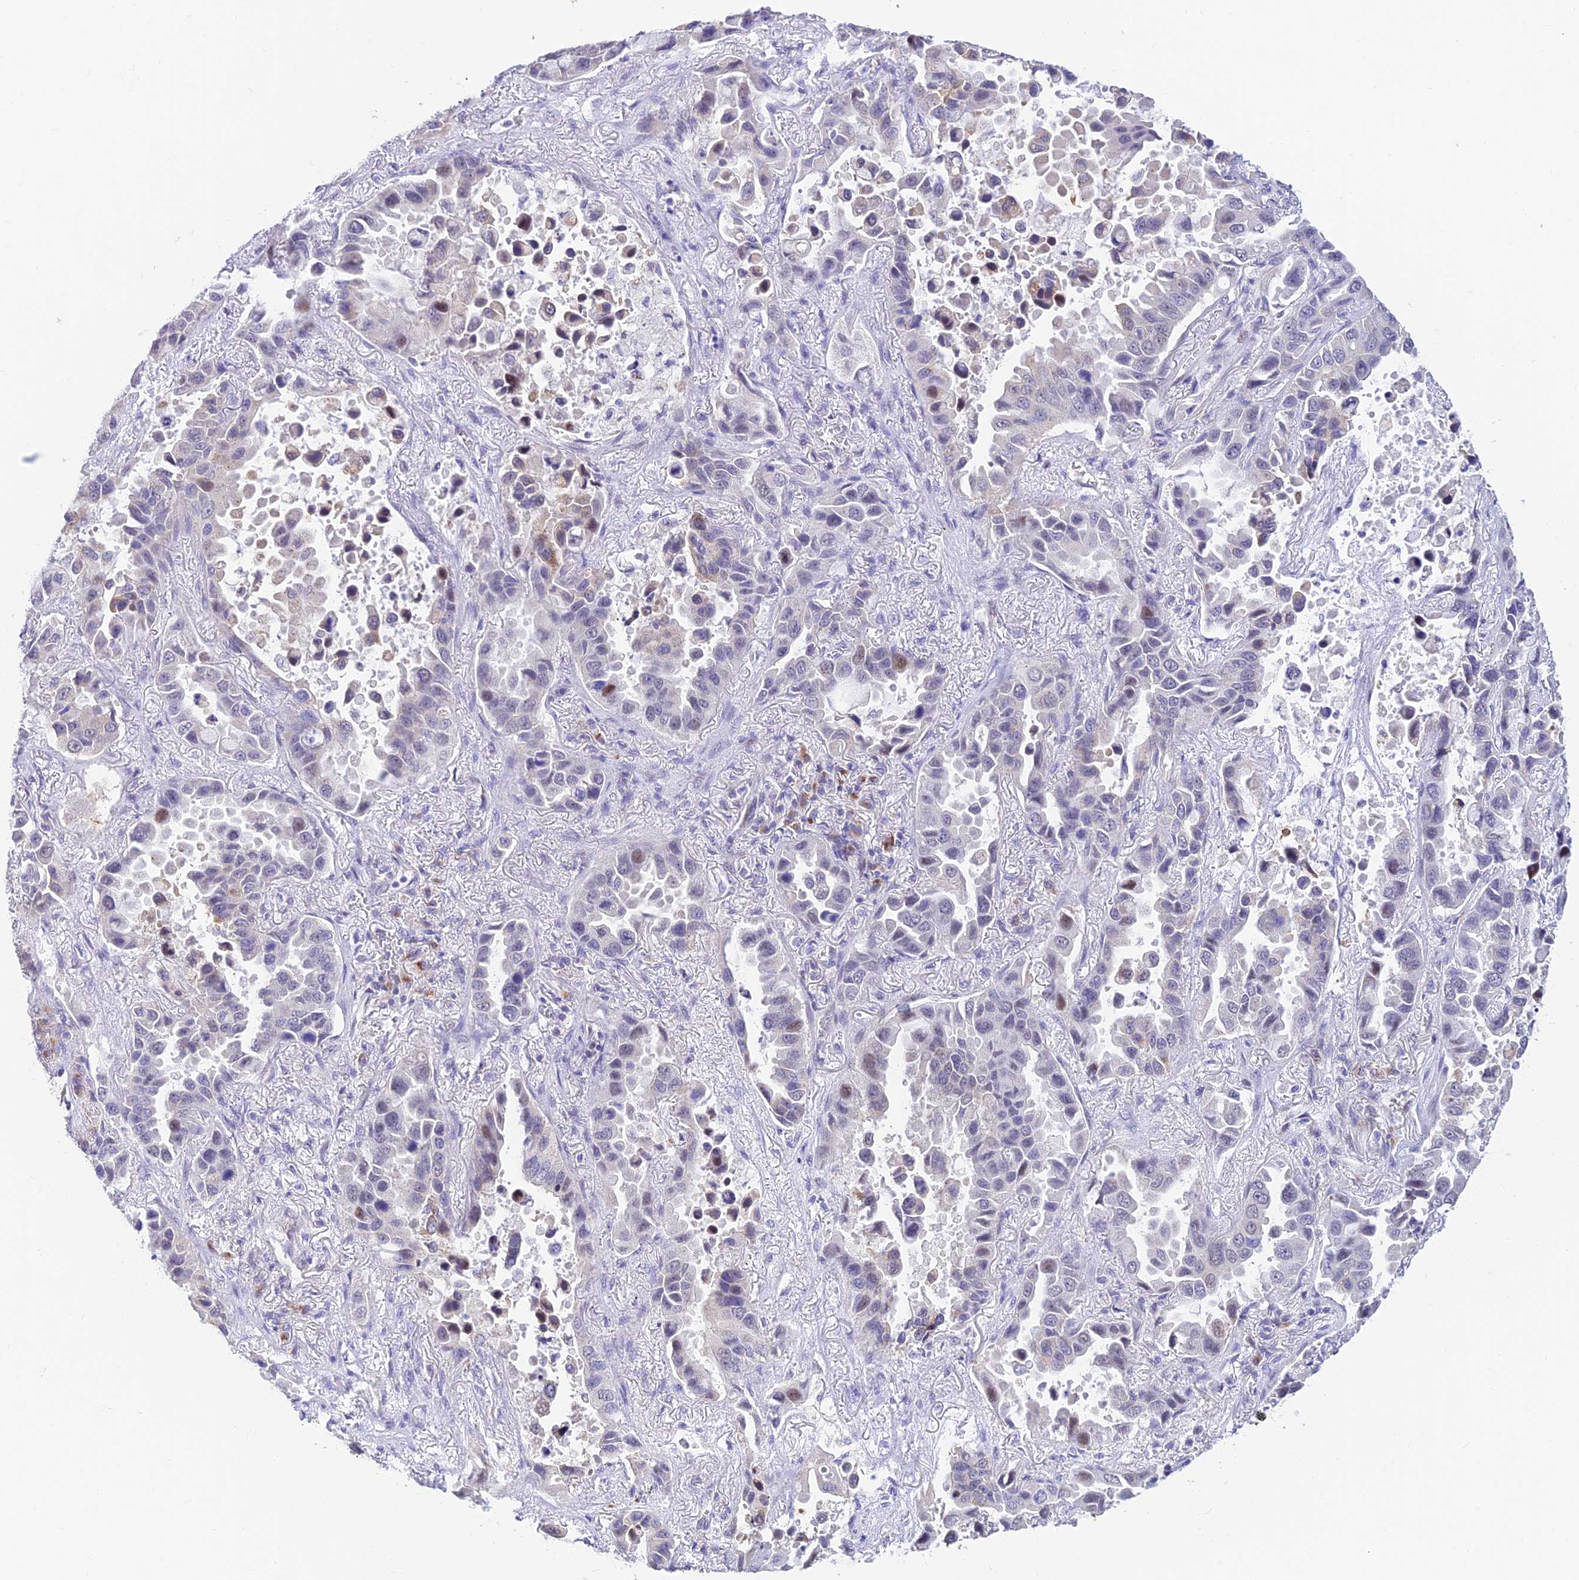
{"staining": {"intensity": "moderate", "quantity": "<25%", "location": "cytoplasmic/membranous,nuclear"}, "tissue": "lung cancer", "cell_type": "Tumor cells", "image_type": "cancer", "snomed": [{"axis": "morphology", "description": "Adenocarcinoma, NOS"}, {"axis": "topography", "description": "Lung"}], "caption": "DAB (3,3'-diaminobenzidine) immunohistochemical staining of lung adenocarcinoma shows moderate cytoplasmic/membranous and nuclear protein expression in approximately <25% of tumor cells.", "gene": "INKA1", "patient": {"sex": "male", "age": 64}}